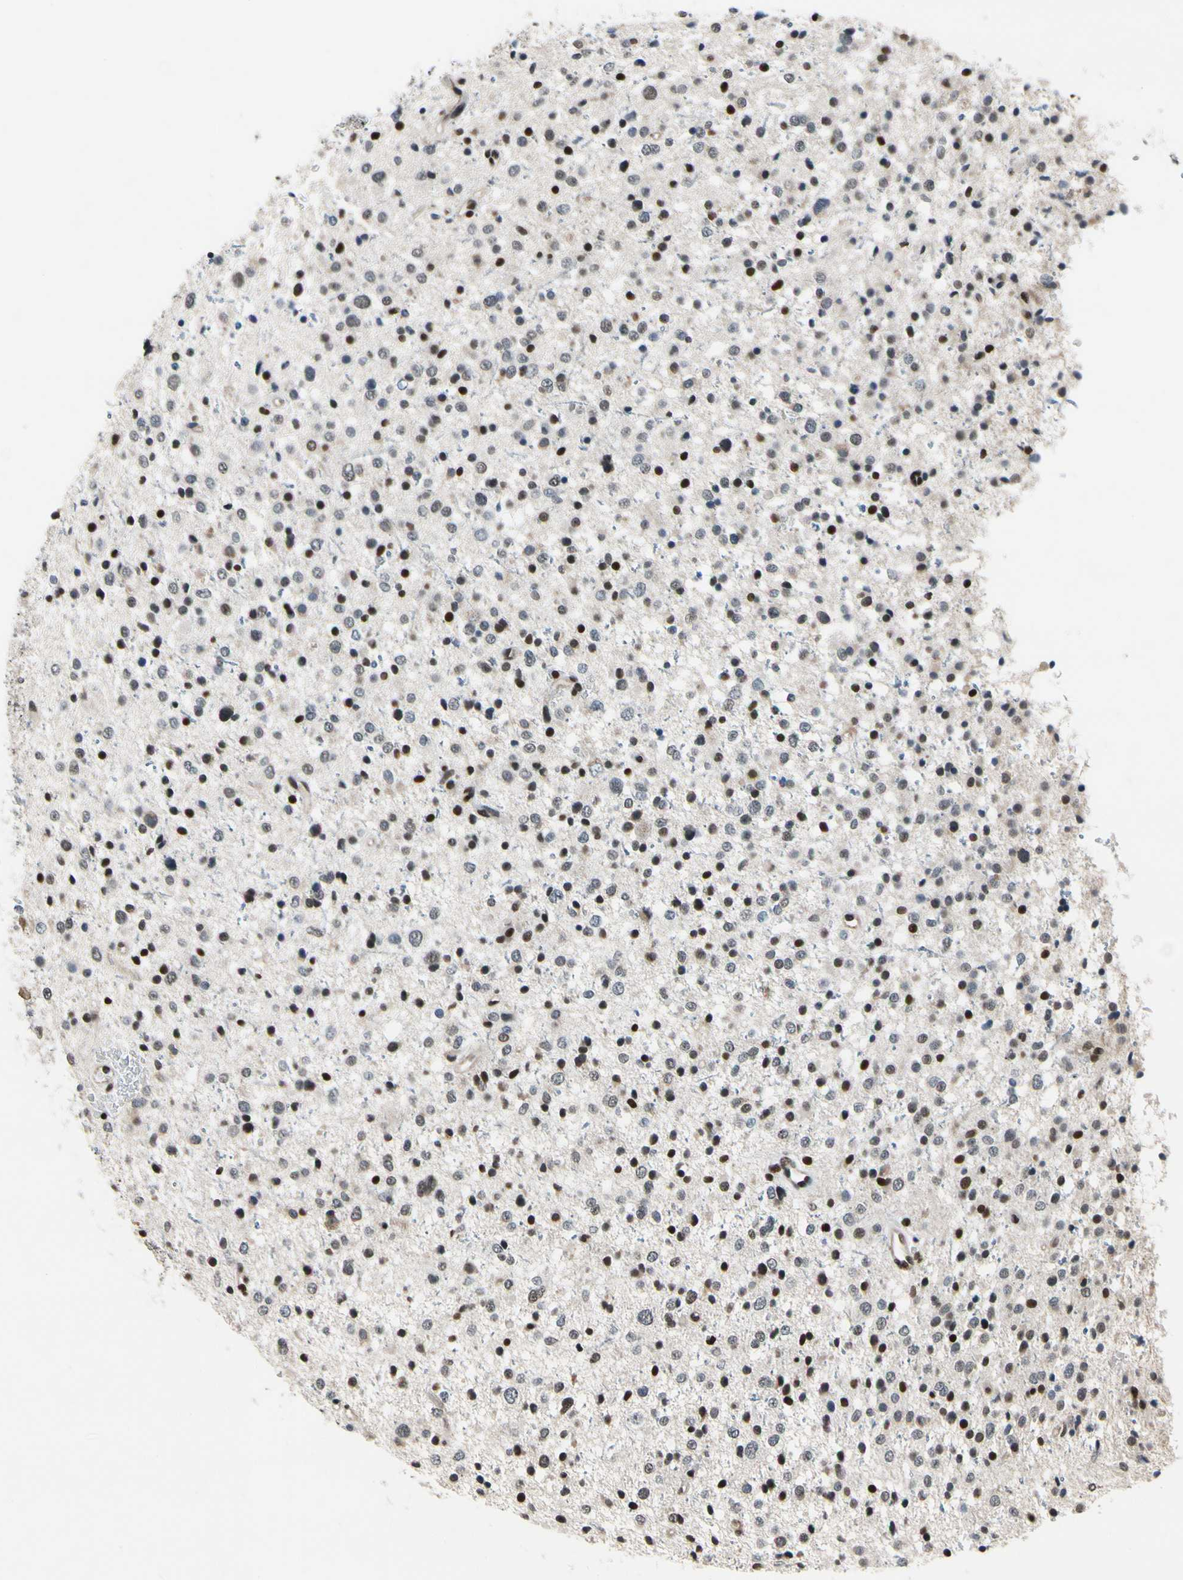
{"staining": {"intensity": "strong", "quantity": "25%-75%", "location": "nuclear"}, "tissue": "glioma", "cell_type": "Tumor cells", "image_type": "cancer", "snomed": [{"axis": "morphology", "description": "Glioma, malignant, Low grade"}, {"axis": "topography", "description": "Brain"}], "caption": "Brown immunohistochemical staining in malignant low-grade glioma exhibits strong nuclear expression in about 25%-75% of tumor cells. The staining is performed using DAB brown chromogen to label protein expression. The nuclei are counter-stained blue using hematoxylin.", "gene": "RECQL", "patient": {"sex": "female", "age": 37}}